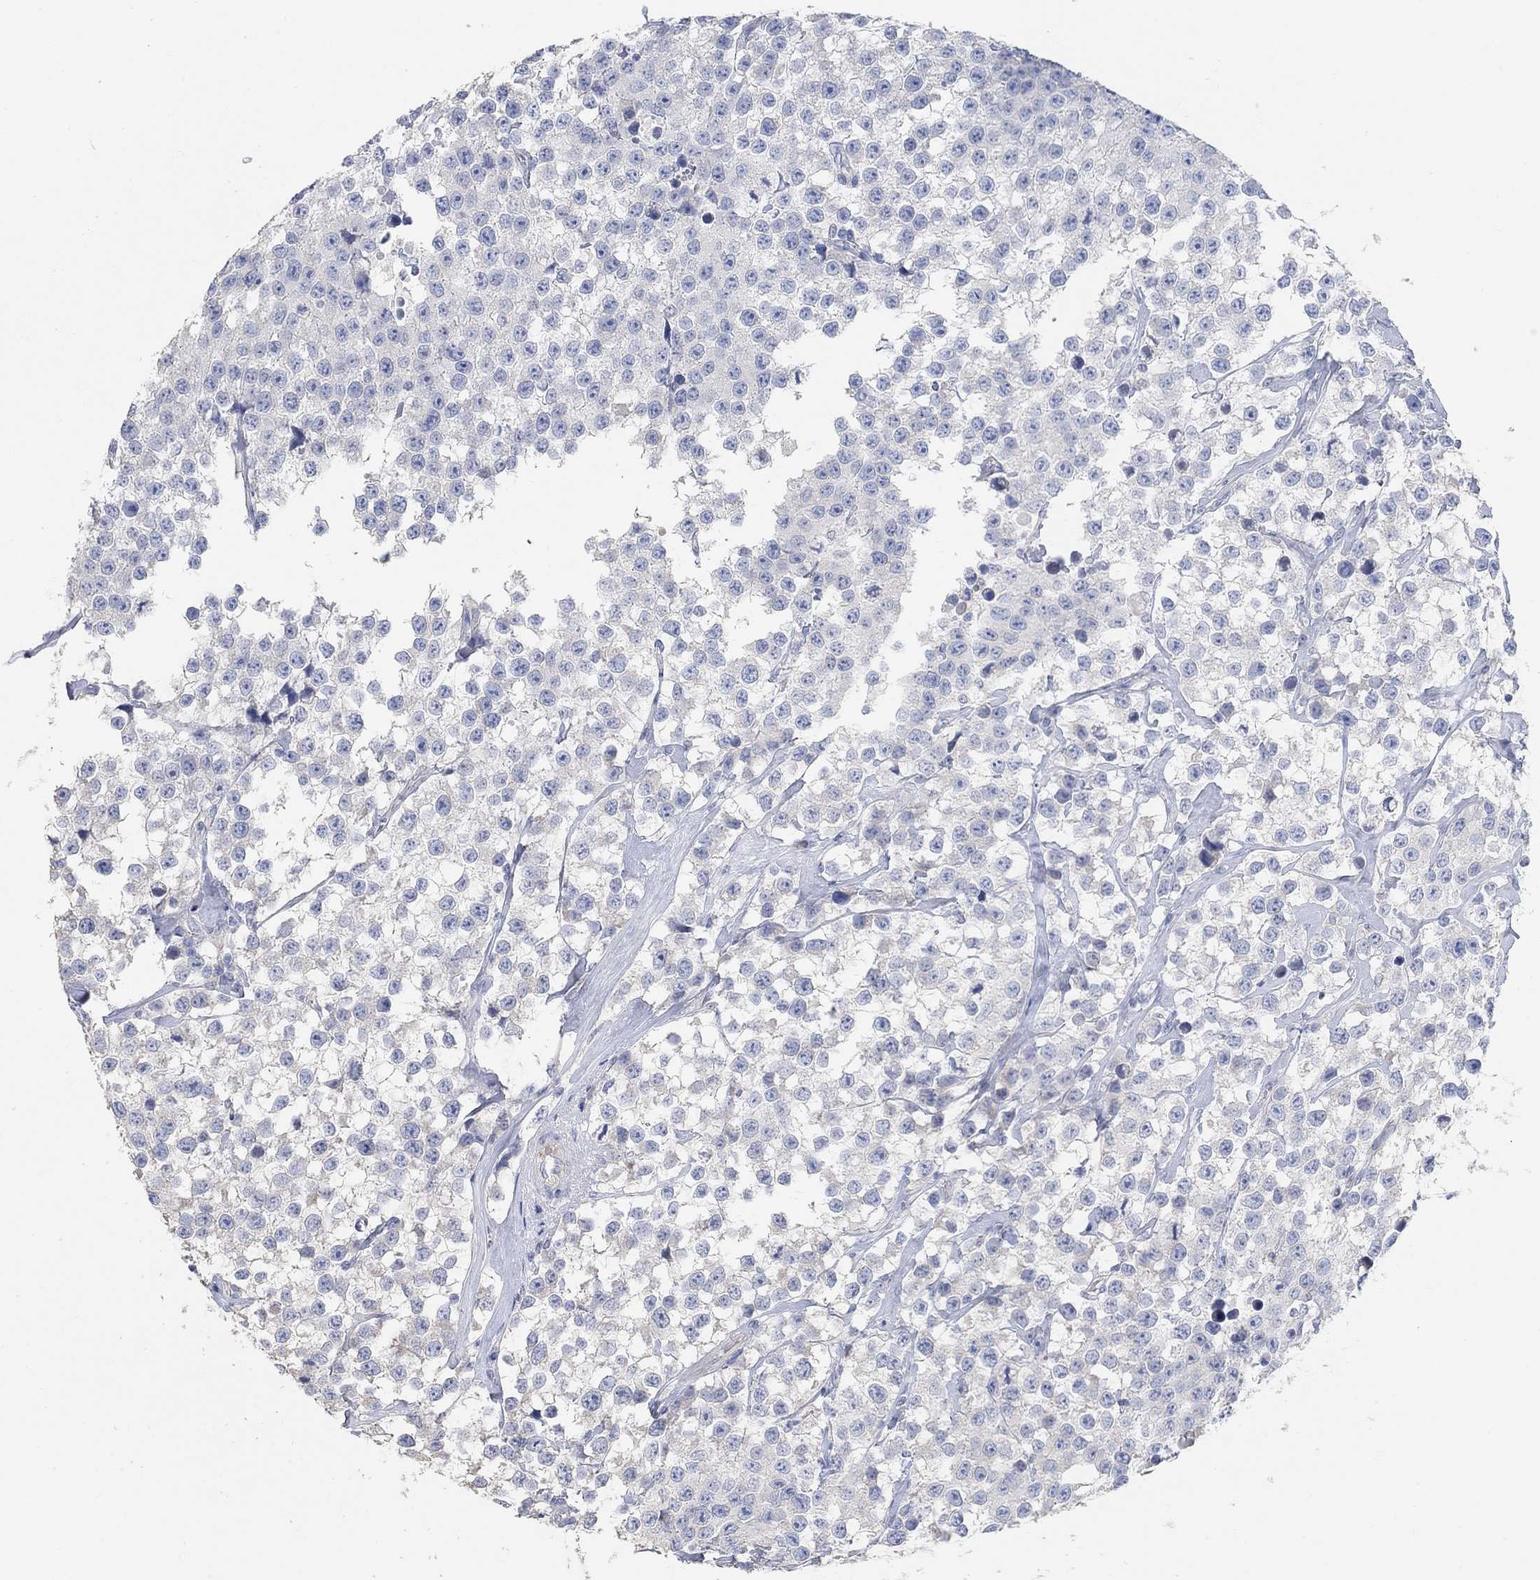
{"staining": {"intensity": "negative", "quantity": "none", "location": "none"}, "tissue": "testis cancer", "cell_type": "Tumor cells", "image_type": "cancer", "snomed": [{"axis": "morphology", "description": "Seminoma, NOS"}, {"axis": "topography", "description": "Testis"}], "caption": "Immunohistochemistry of seminoma (testis) reveals no expression in tumor cells.", "gene": "NLRP14", "patient": {"sex": "male", "age": 59}}